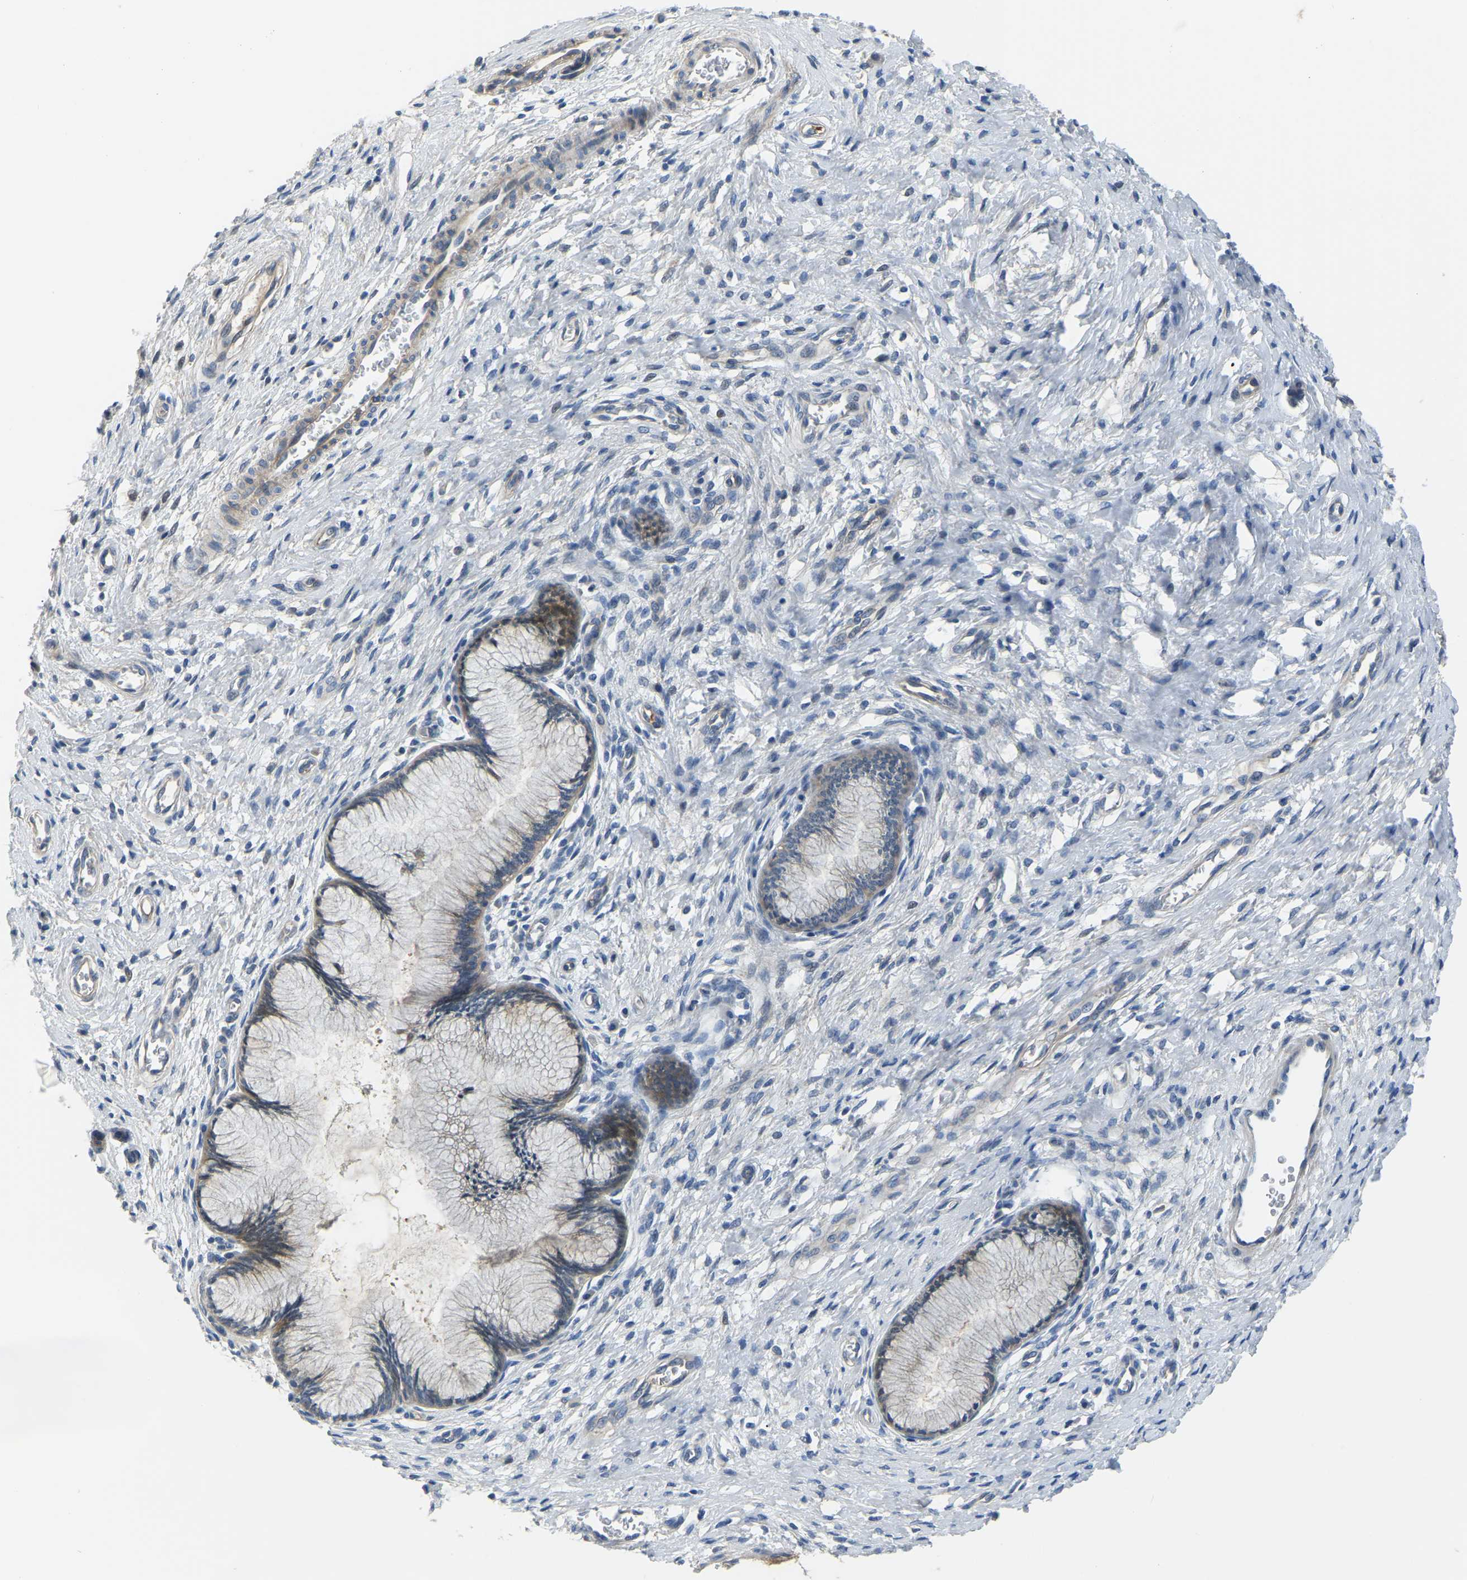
{"staining": {"intensity": "weak", "quantity": ">75%", "location": "cytoplasmic/membranous"}, "tissue": "cervix", "cell_type": "Glandular cells", "image_type": "normal", "snomed": [{"axis": "morphology", "description": "Normal tissue, NOS"}, {"axis": "topography", "description": "Cervix"}], "caption": "Protein expression analysis of normal cervix displays weak cytoplasmic/membranous positivity in about >75% of glandular cells. (DAB IHC, brown staining for protein, blue staining for nuclei).", "gene": "HIGD2B", "patient": {"sex": "female", "age": 55}}